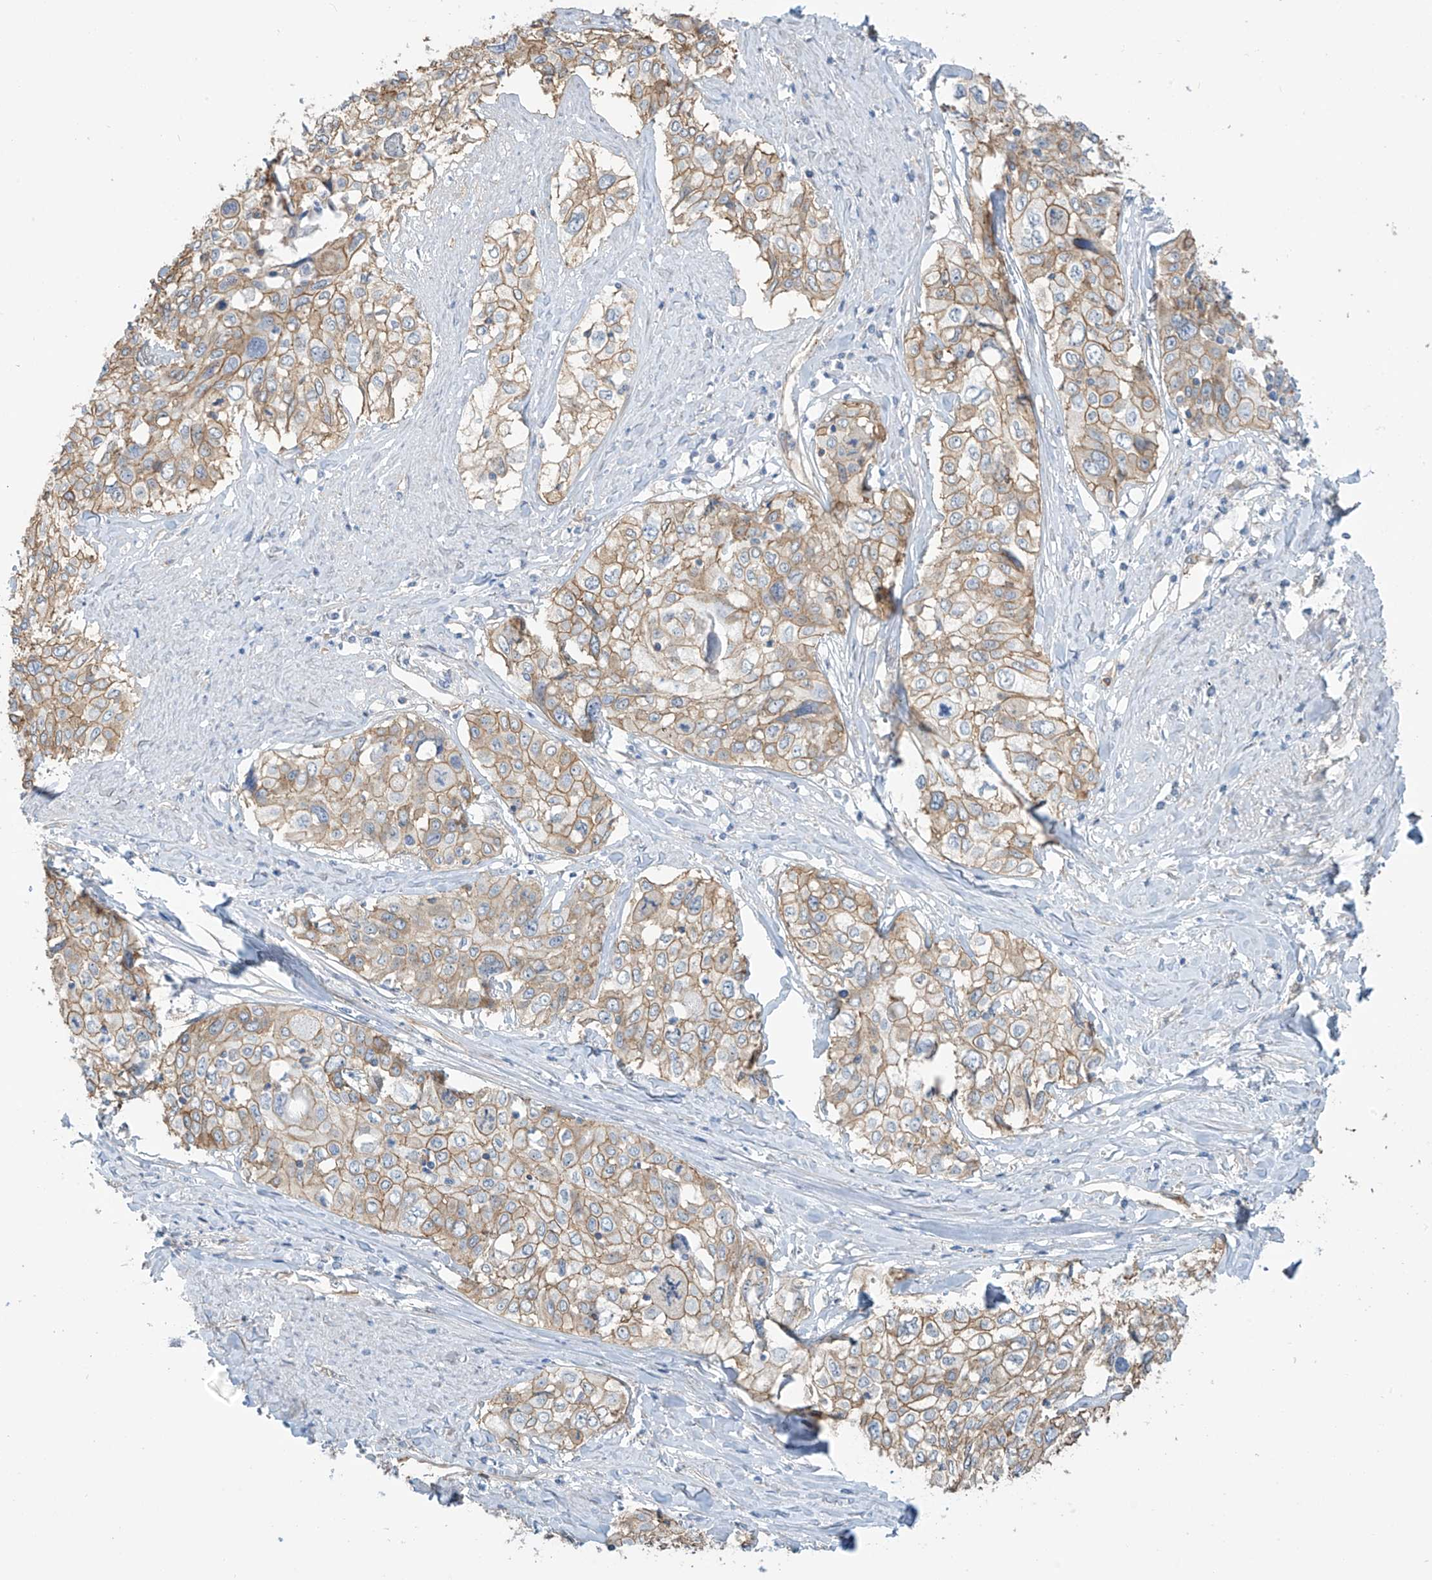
{"staining": {"intensity": "moderate", "quantity": ">75%", "location": "cytoplasmic/membranous"}, "tissue": "cervical cancer", "cell_type": "Tumor cells", "image_type": "cancer", "snomed": [{"axis": "morphology", "description": "Squamous cell carcinoma, NOS"}, {"axis": "topography", "description": "Cervix"}], "caption": "Human cervical cancer stained with a brown dye demonstrates moderate cytoplasmic/membranous positive expression in approximately >75% of tumor cells.", "gene": "ZNF846", "patient": {"sex": "female", "age": 31}}